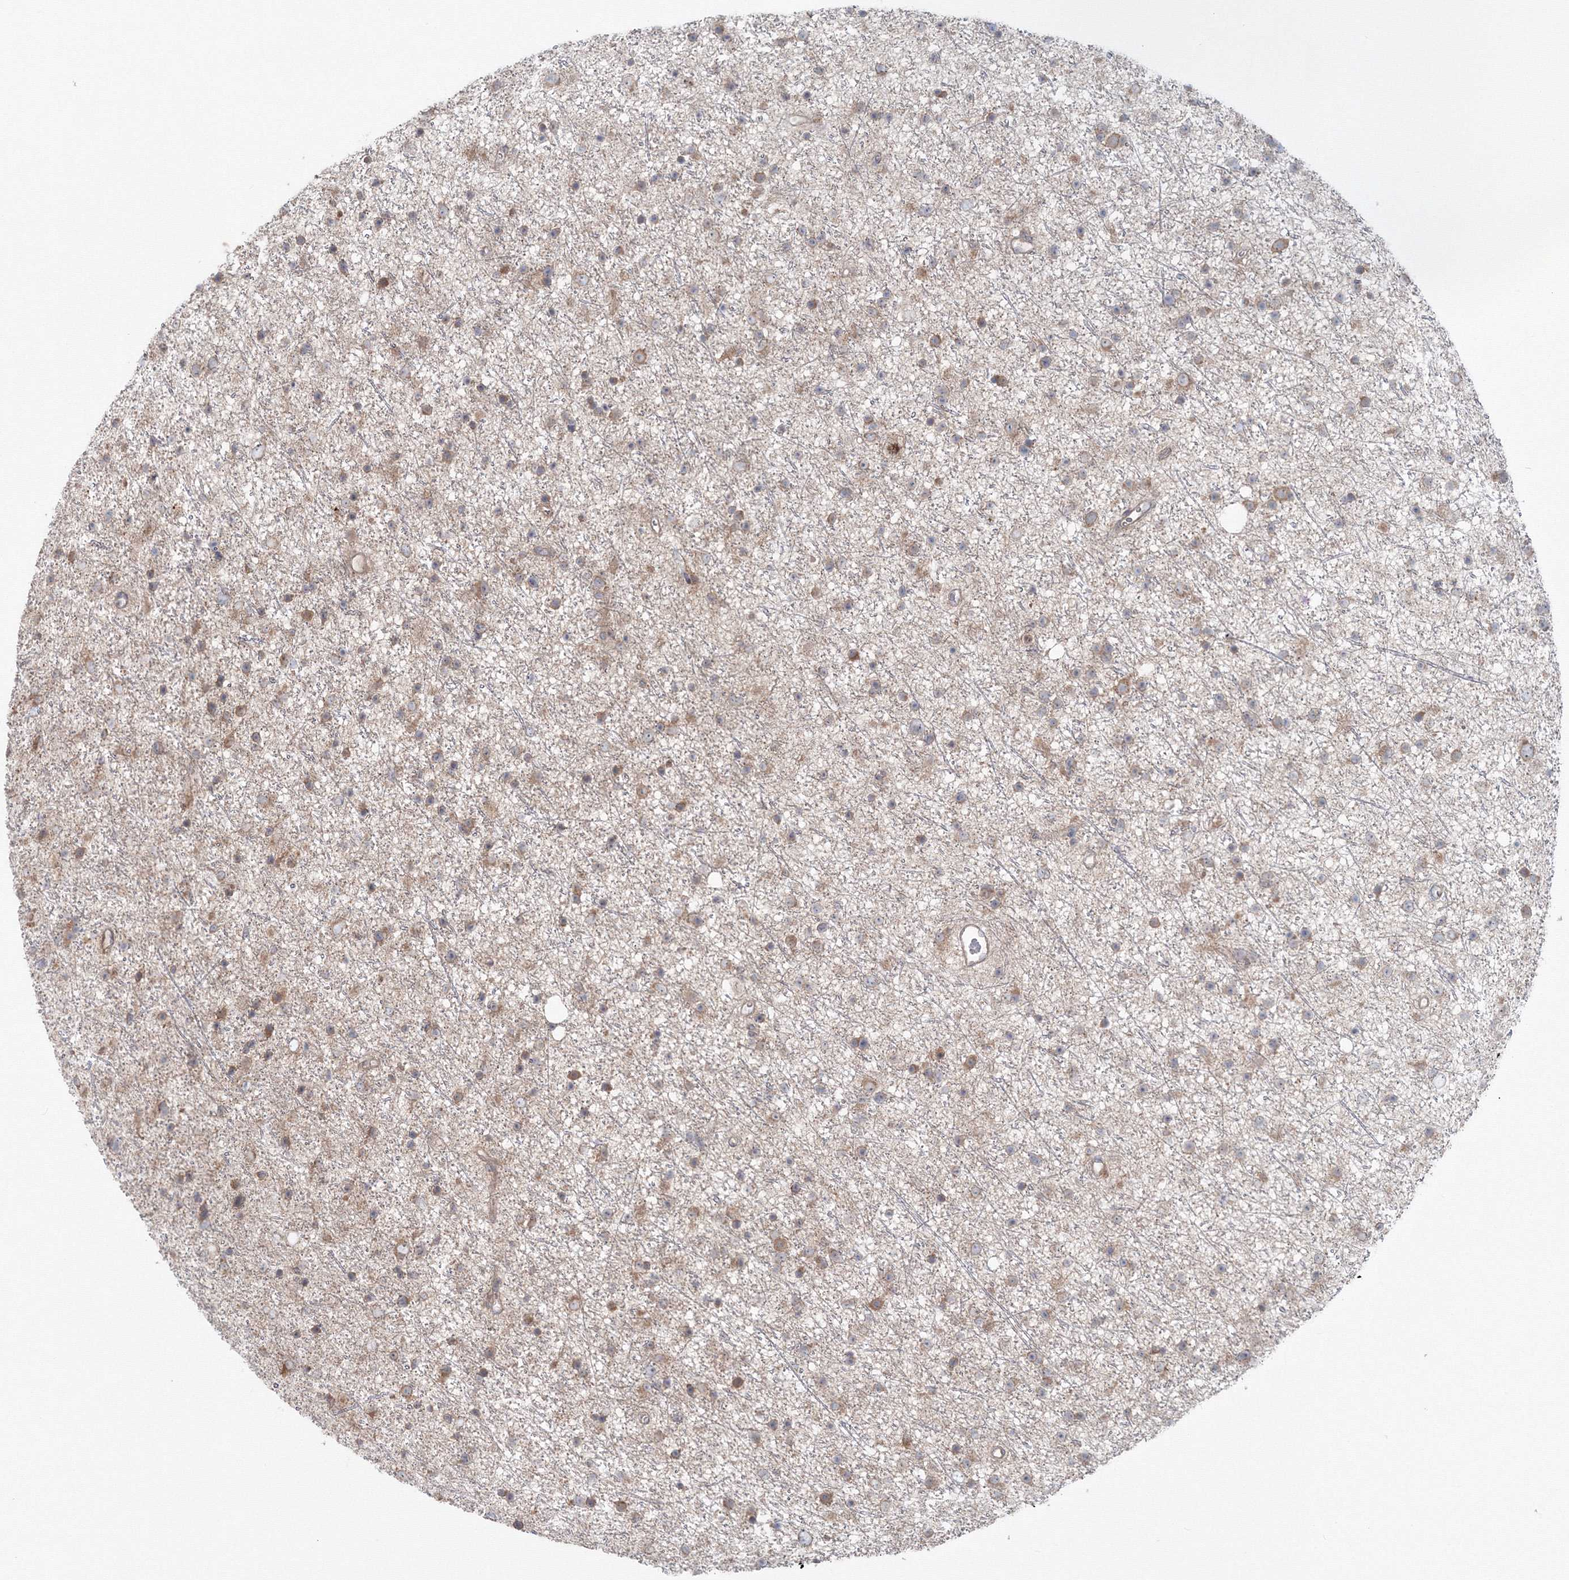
{"staining": {"intensity": "weak", "quantity": ">75%", "location": "cytoplasmic/membranous"}, "tissue": "glioma", "cell_type": "Tumor cells", "image_type": "cancer", "snomed": [{"axis": "morphology", "description": "Glioma, malignant, Low grade"}, {"axis": "topography", "description": "Cerebral cortex"}], "caption": "The photomicrograph reveals staining of malignant low-grade glioma, revealing weak cytoplasmic/membranous protein staining (brown color) within tumor cells.", "gene": "MKRN2", "patient": {"sex": "female", "age": 39}}